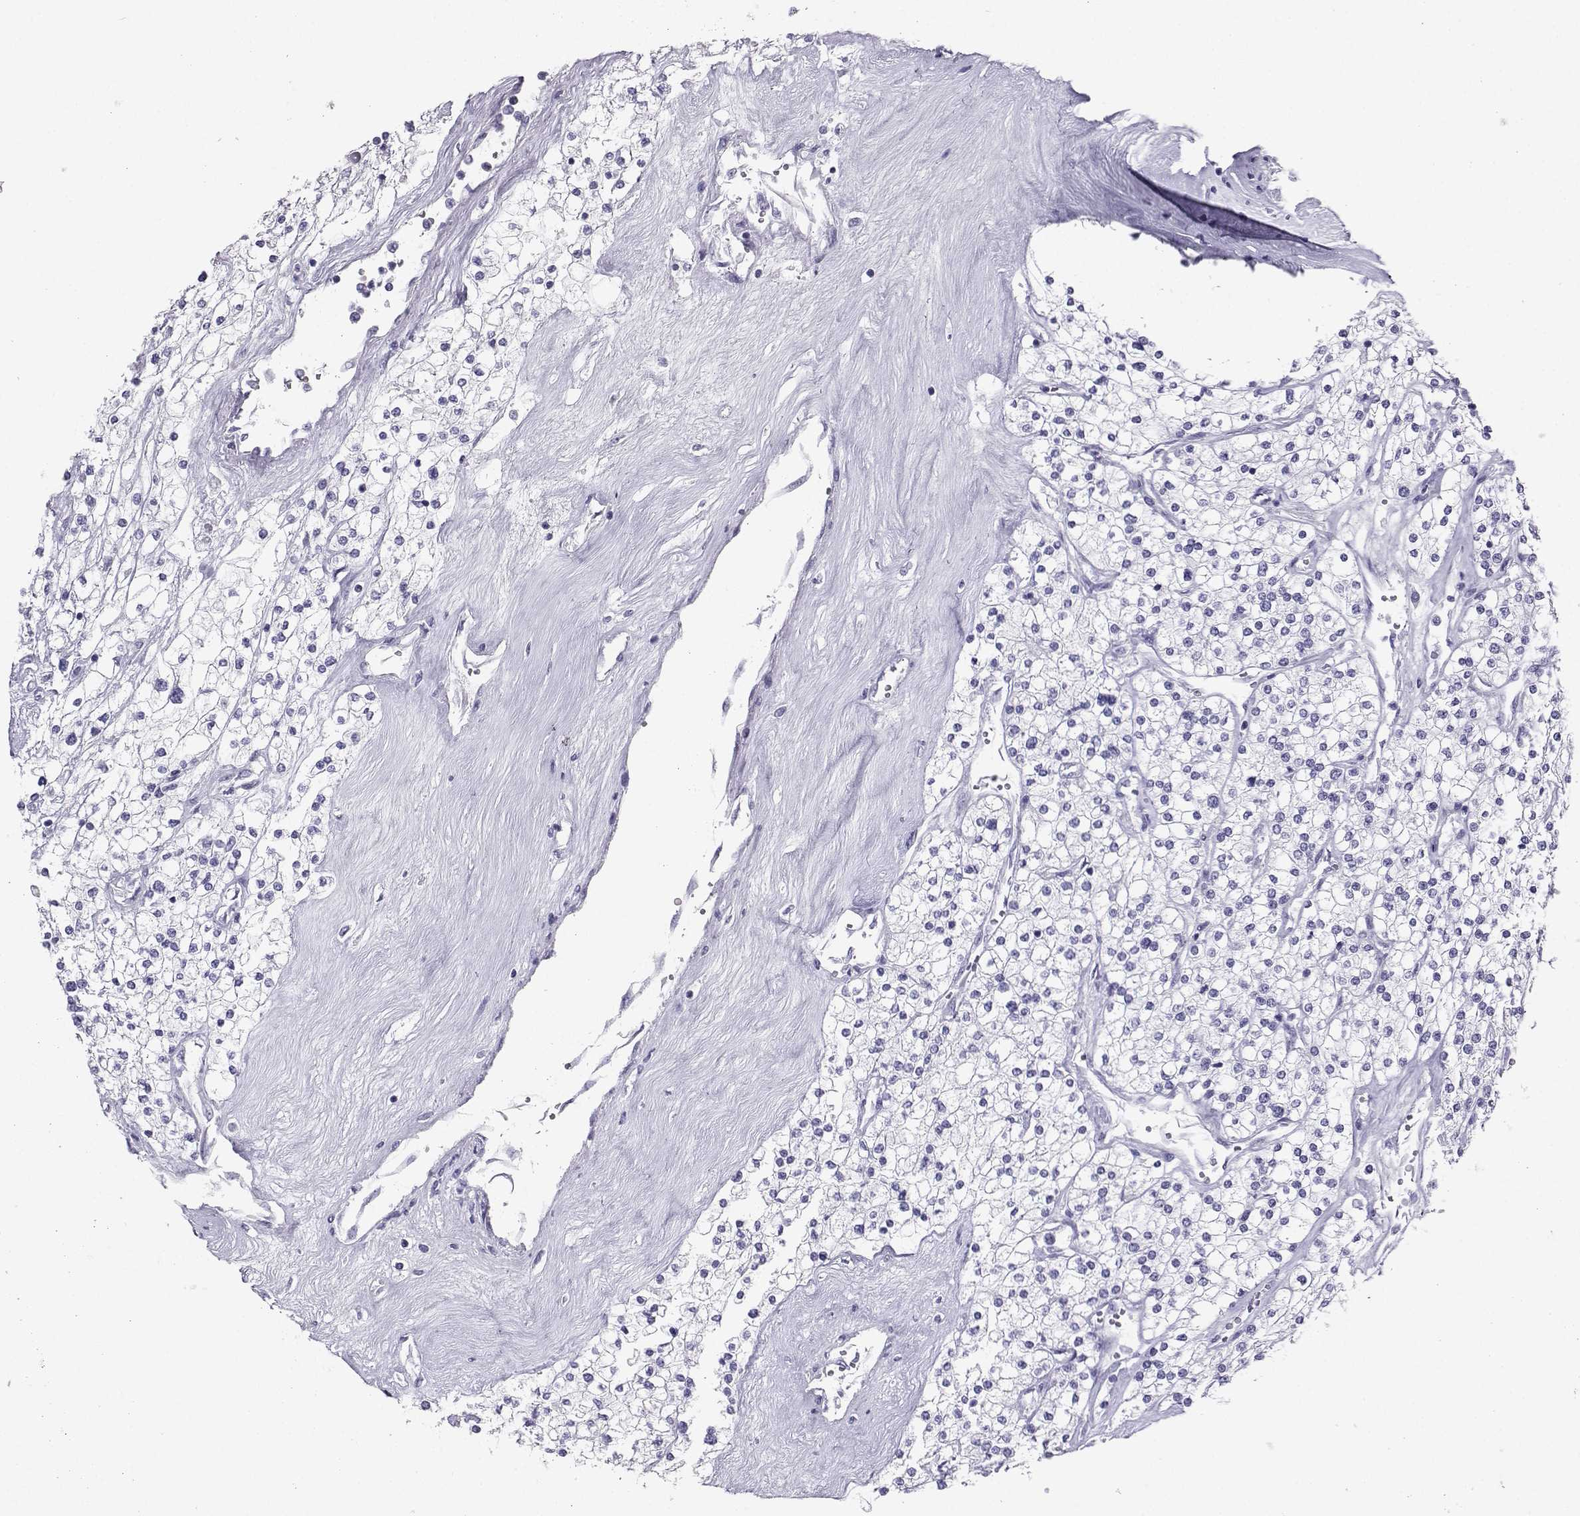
{"staining": {"intensity": "negative", "quantity": "none", "location": "none"}, "tissue": "renal cancer", "cell_type": "Tumor cells", "image_type": "cancer", "snomed": [{"axis": "morphology", "description": "Adenocarcinoma, NOS"}, {"axis": "topography", "description": "Kidney"}], "caption": "An image of renal adenocarcinoma stained for a protein shows no brown staining in tumor cells. (Brightfield microscopy of DAB (3,3'-diaminobenzidine) immunohistochemistry (IHC) at high magnification).", "gene": "SST", "patient": {"sex": "male", "age": 80}}